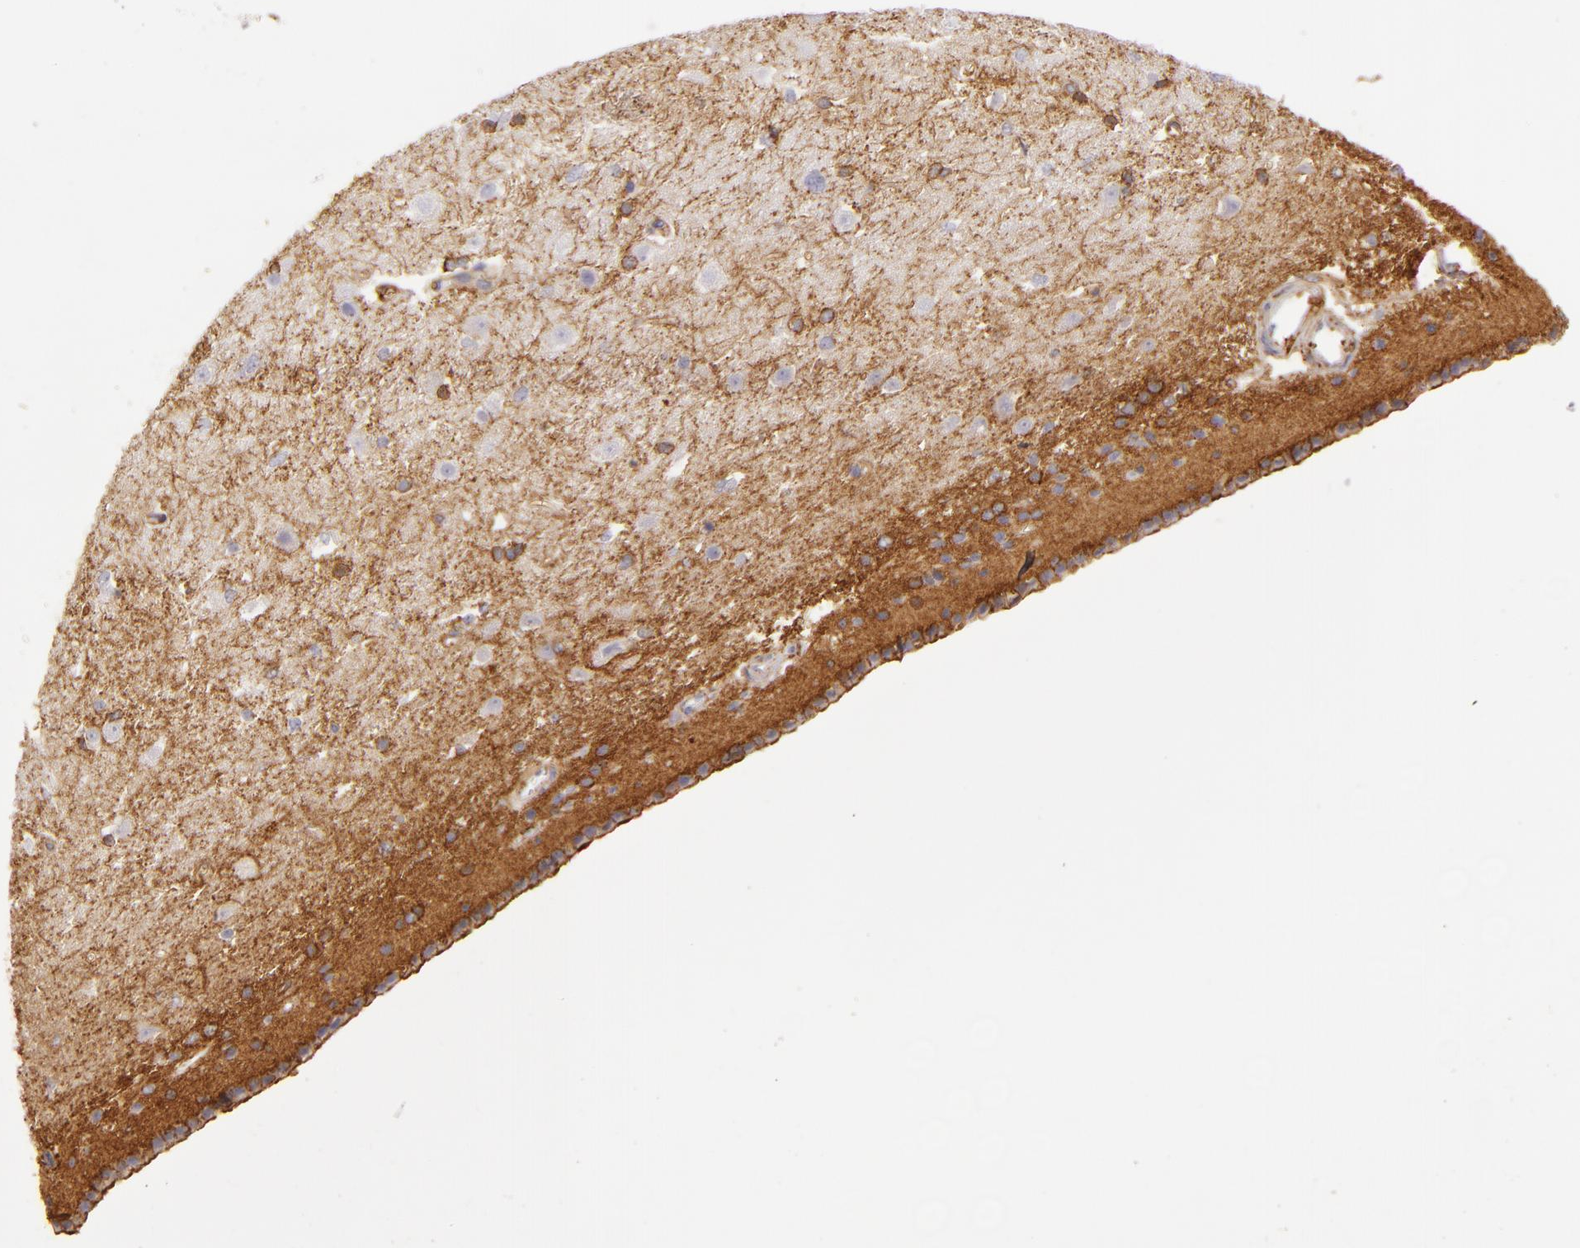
{"staining": {"intensity": "strong", "quantity": "<25%", "location": "cytoplasmic/membranous"}, "tissue": "caudate", "cell_type": "Glial cells", "image_type": "normal", "snomed": [{"axis": "morphology", "description": "Normal tissue, NOS"}, {"axis": "topography", "description": "Lateral ventricle wall"}], "caption": "The photomicrograph displays immunohistochemical staining of normal caudate. There is strong cytoplasmic/membranous staining is appreciated in about <25% of glial cells.", "gene": "CD9", "patient": {"sex": "female", "age": 19}}